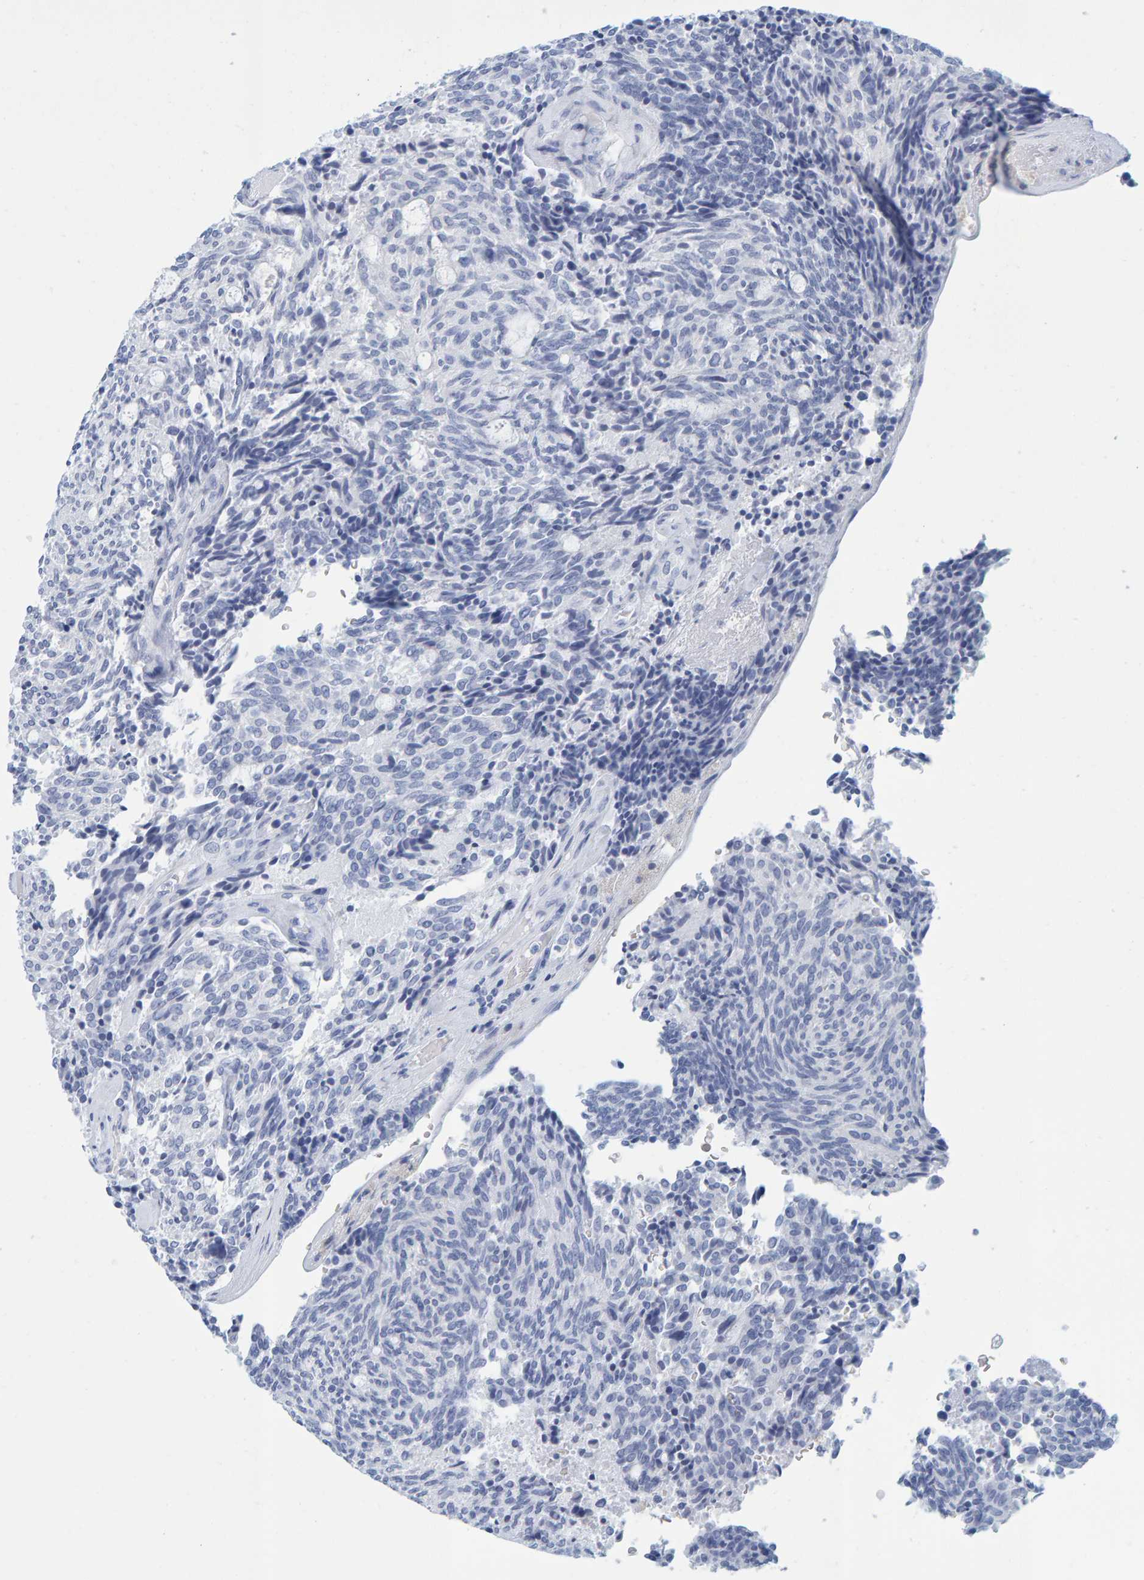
{"staining": {"intensity": "negative", "quantity": "none", "location": "none"}, "tissue": "carcinoid", "cell_type": "Tumor cells", "image_type": "cancer", "snomed": [{"axis": "morphology", "description": "Carcinoid, malignant, NOS"}, {"axis": "topography", "description": "Pancreas"}], "caption": "An immunohistochemistry (IHC) histopathology image of malignant carcinoid is shown. There is no staining in tumor cells of malignant carcinoid.", "gene": "SFTPC", "patient": {"sex": "female", "age": 54}}